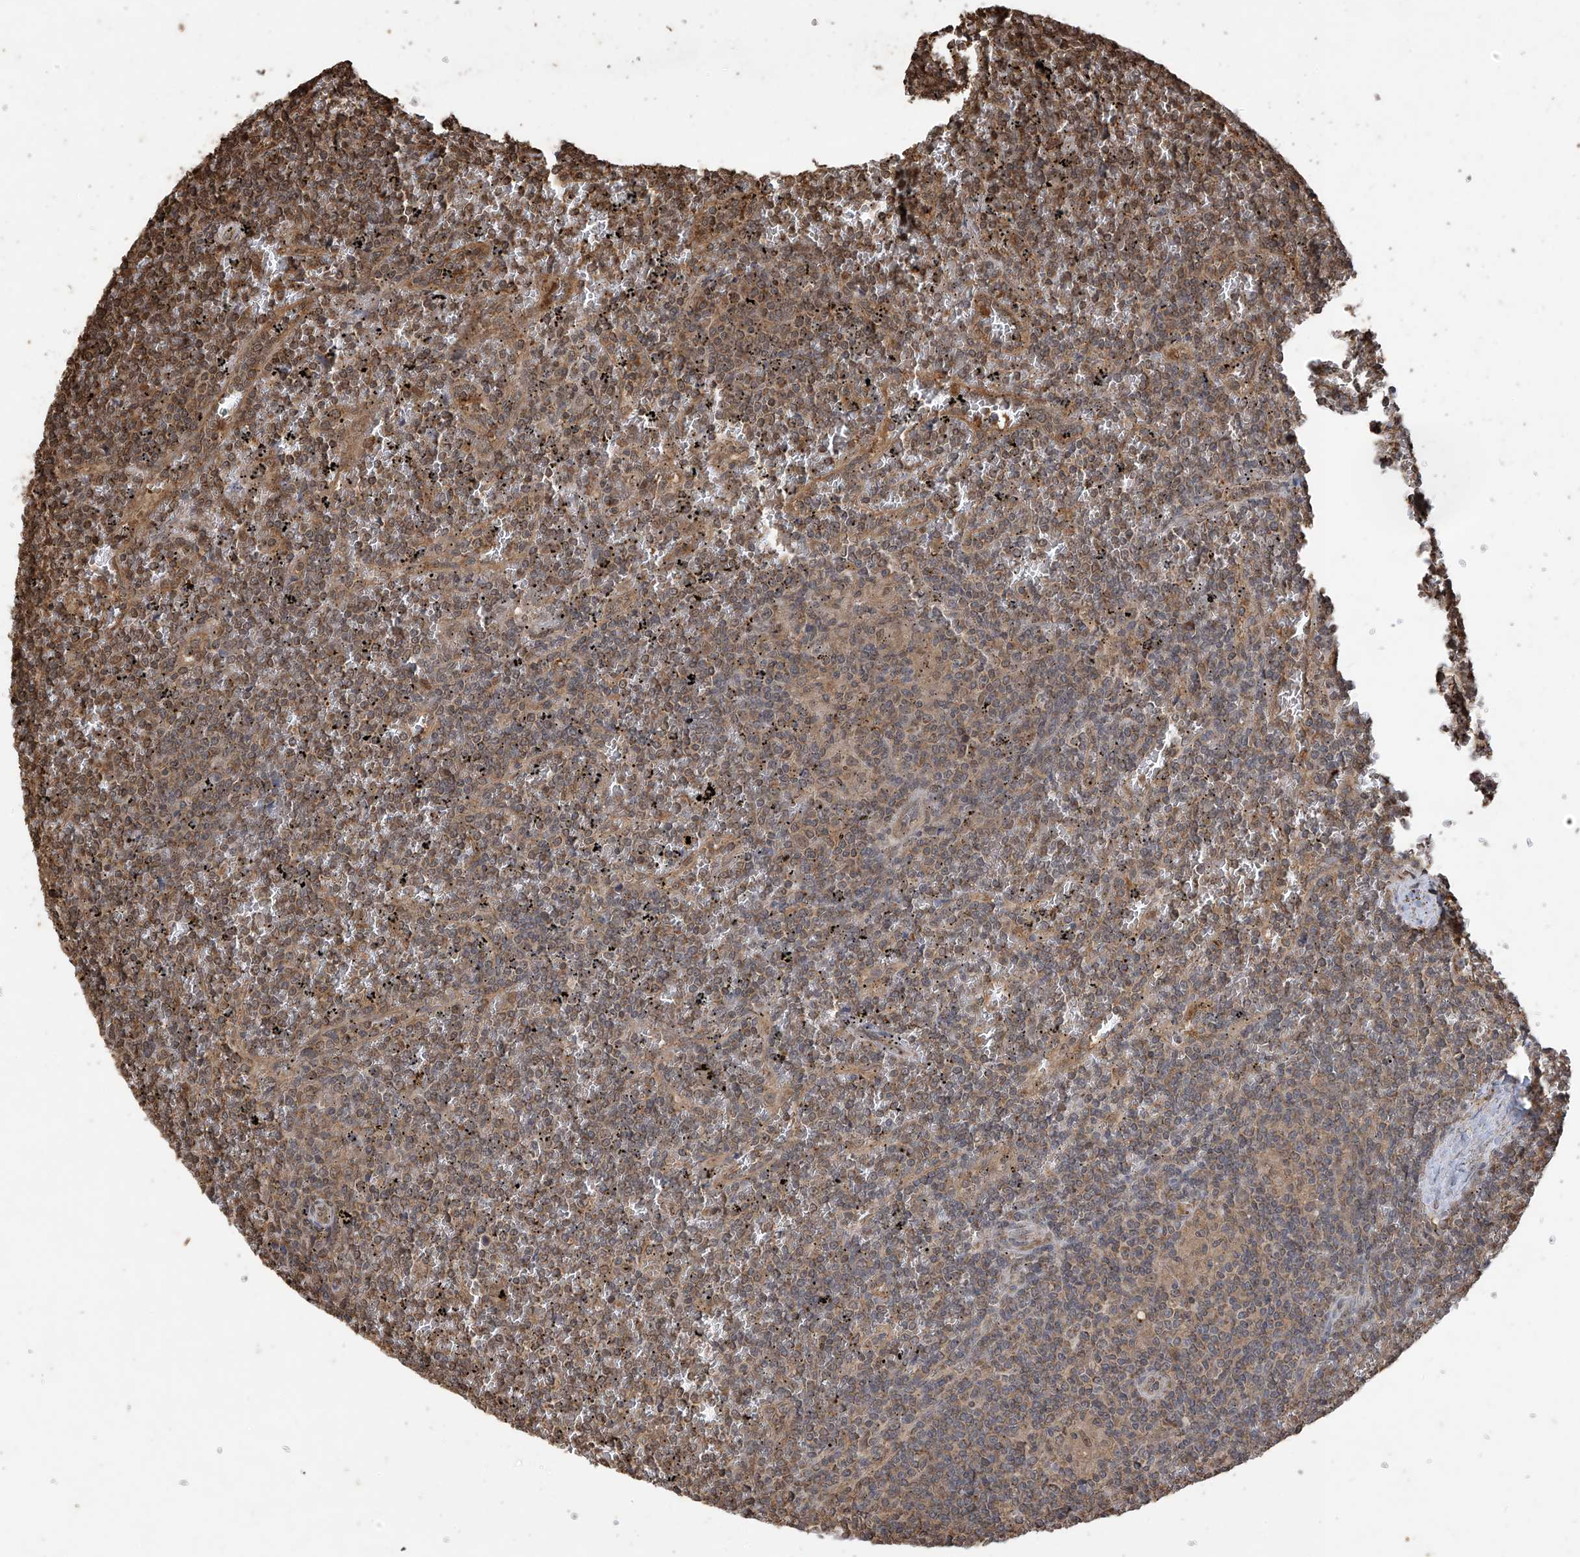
{"staining": {"intensity": "moderate", "quantity": "25%-75%", "location": "cytoplasmic/membranous"}, "tissue": "lymphoma", "cell_type": "Tumor cells", "image_type": "cancer", "snomed": [{"axis": "morphology", "description": "Malignant lymphoma, non-Hodgkin's type, Low grade"}, {"axis": "topography", "description": "Spleen"}], "caption": "Immunohistochemical staining of human malignant lymphoma, non-Hodgkin's type (low-grade) exhibits medium levels of moderate cytoplasmic/membranous staining in about 25%-75% of tumor cells.", "gene": "PNPT1", "patient": {"sex": "female", "age": 19}}